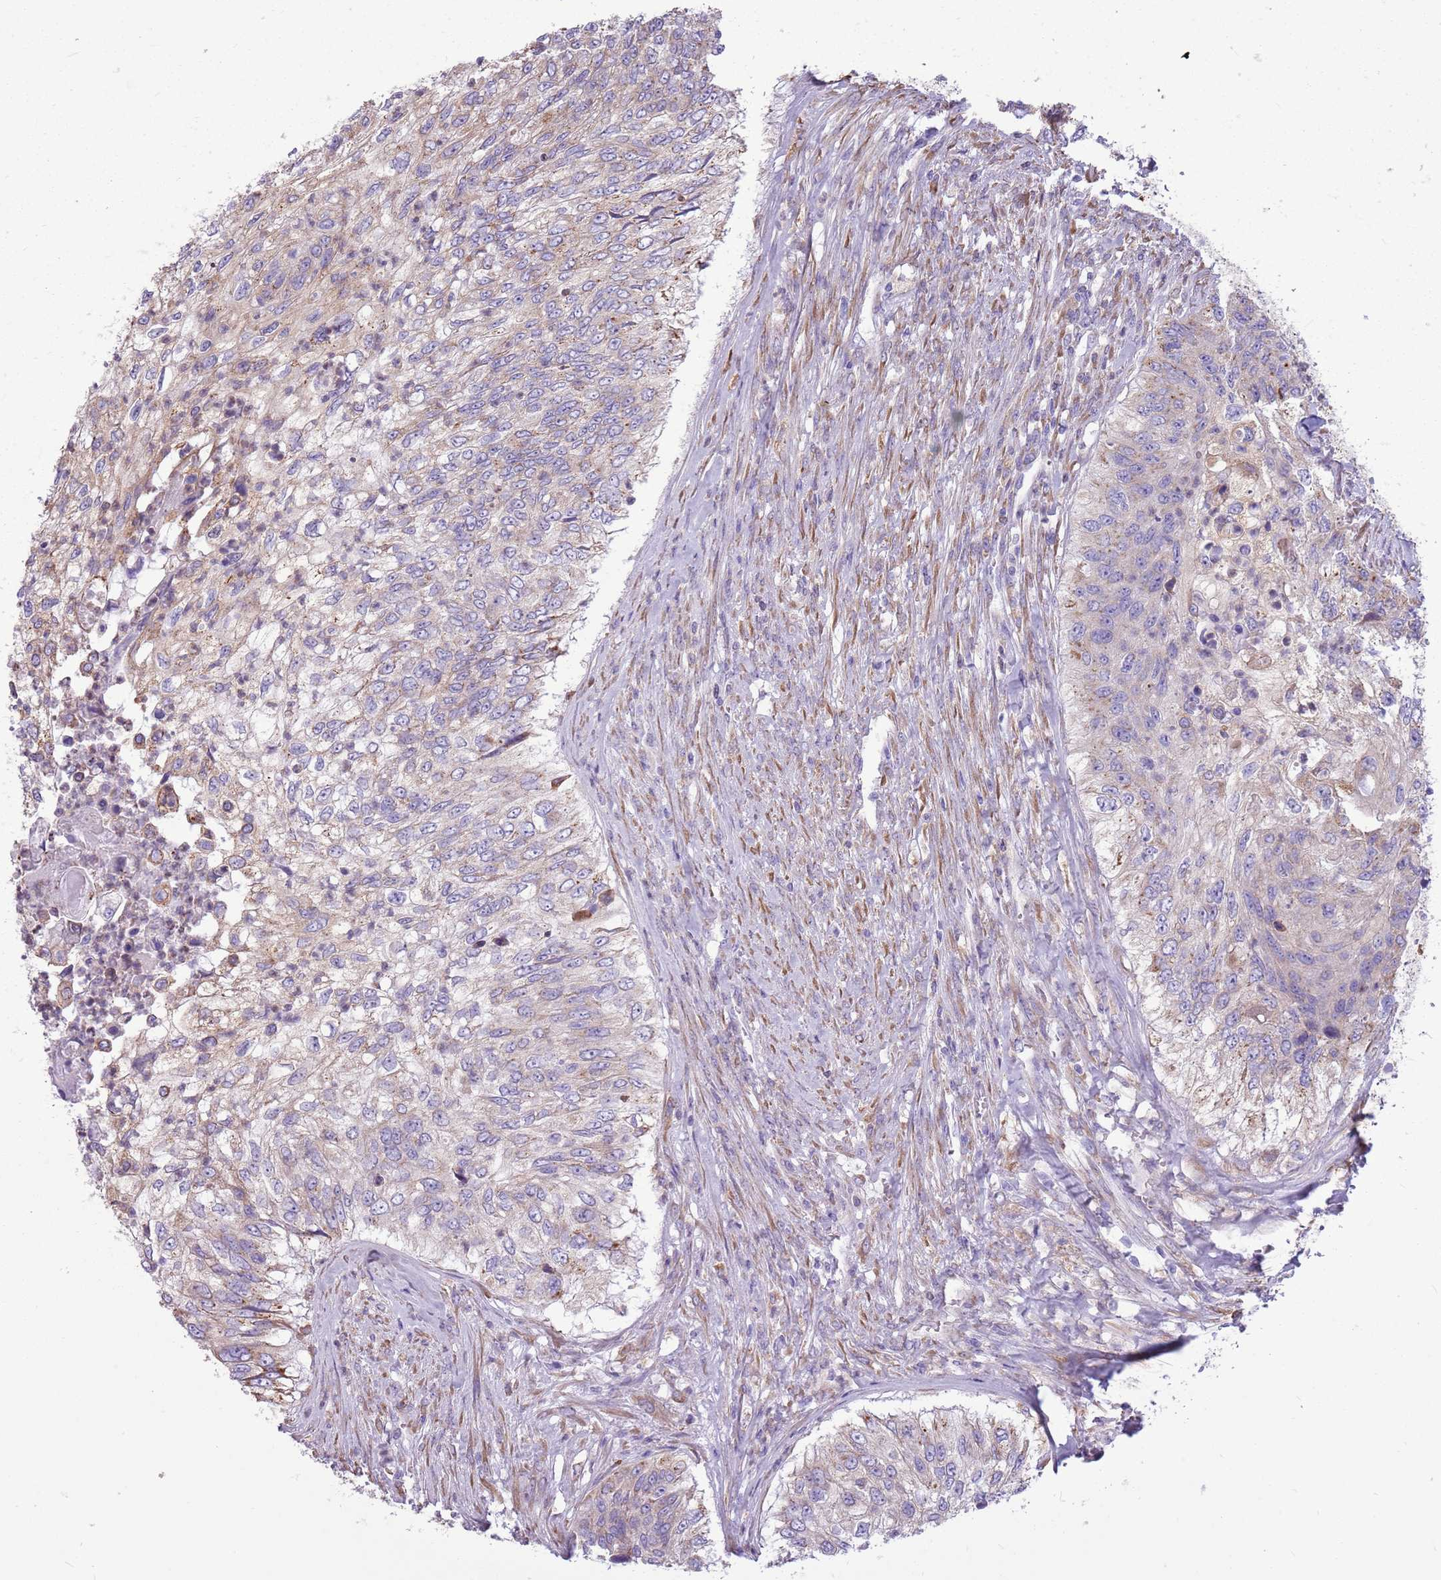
{"staining": {"intensity": "weak", "quantity": "<25%", "location": "cytoplasmic/membranous"}, "tissue": "urothelial cancer", "cell_type": "Tumor cells", "image_type": "cancer", "snomed": [{"axis": "morphology", "description": "Urothelial carcinoma, High grade"}, {"axis": "topography", "description": "Urinary bladder"}], "caption": "There is no significant staining in tumor cells of urothelial cancer.", "gene": "KCTD19", "patient": {"sex": "female", "age": 60}}